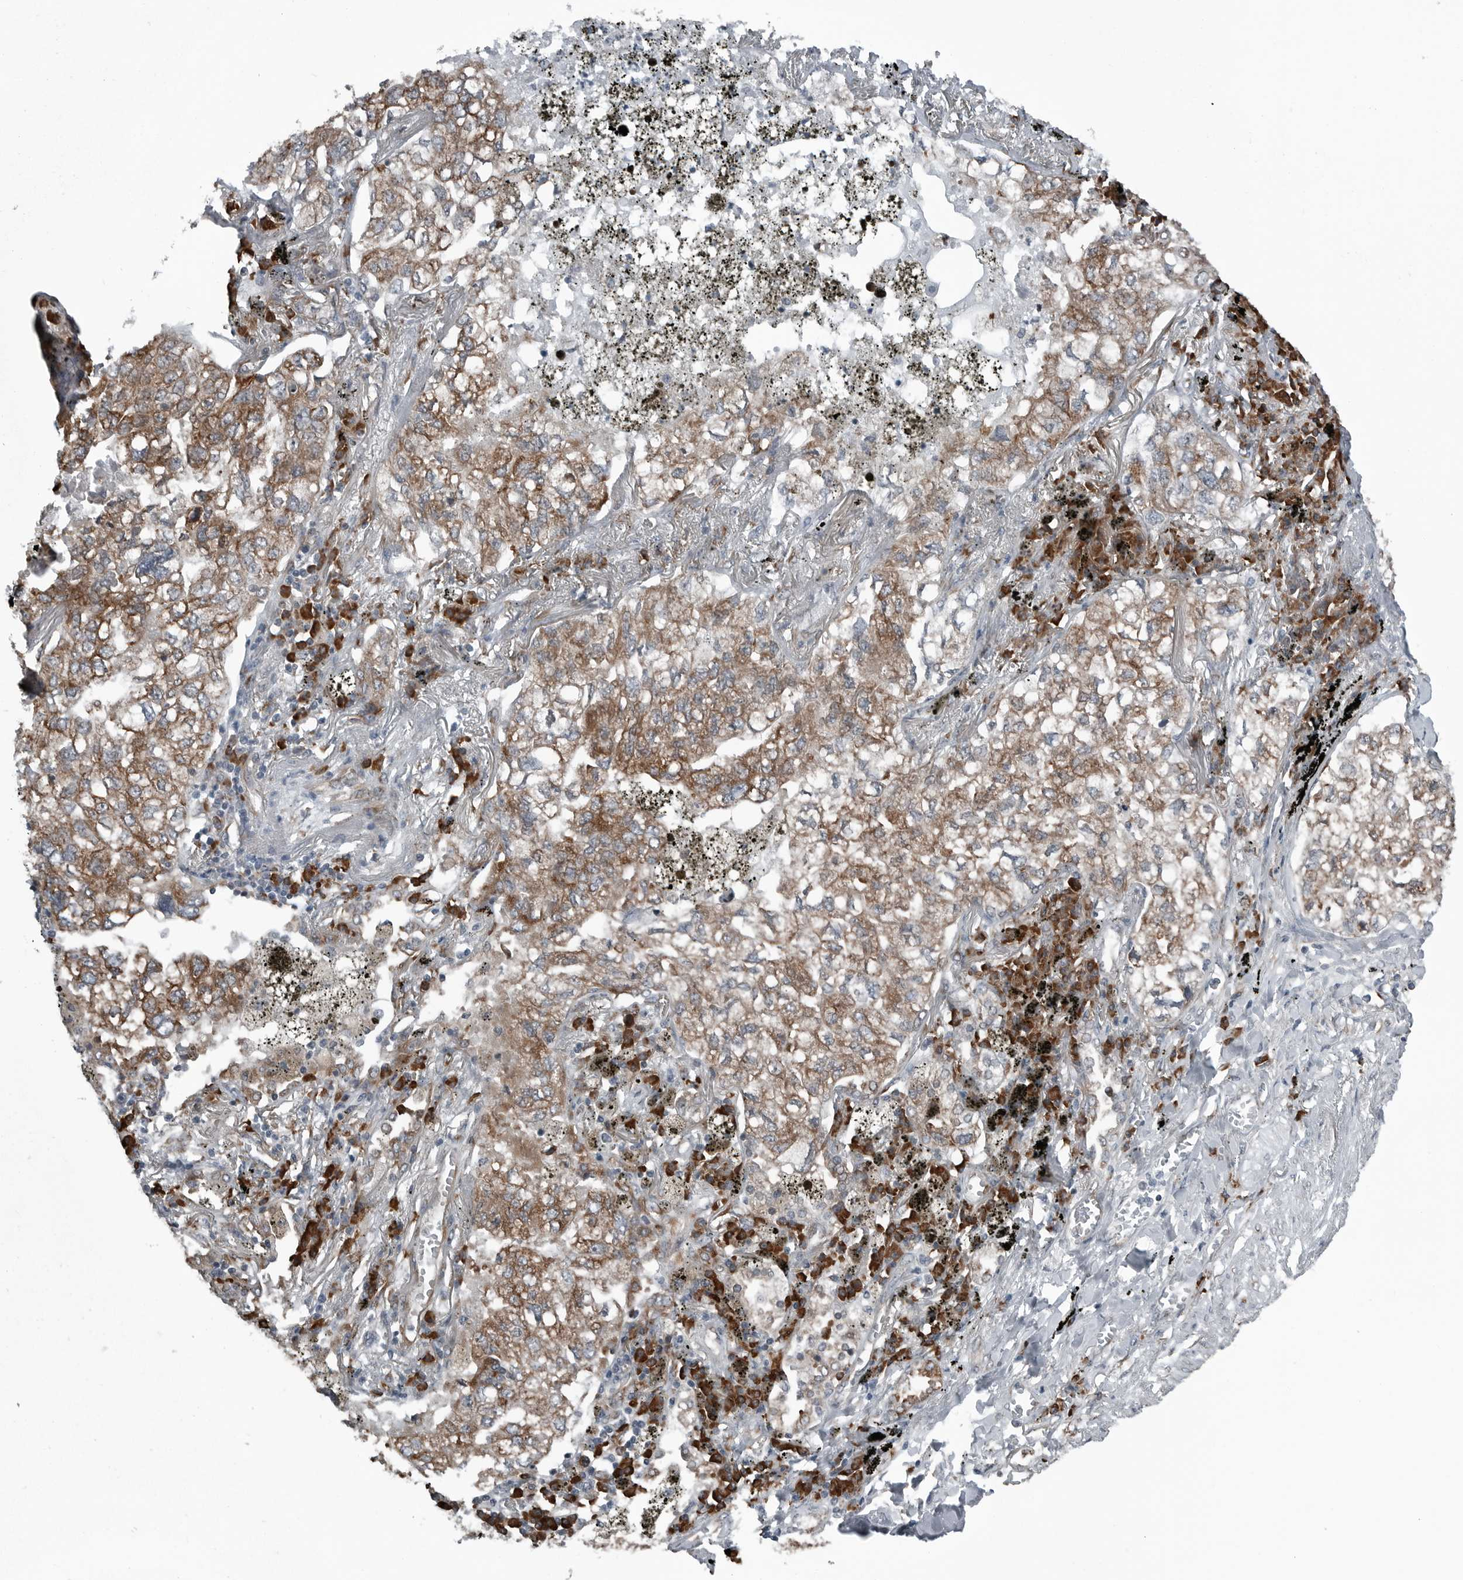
{"staining": {"intensity": "moderate", "quantity": ">75%", "location": "cytoplasmic/membranous"}, "tissue": "lung cancer", "cell_type": "Tumor cells", "image_type": "cancer", "snomed": [{"axis": "morphology", "description": "Adenocarcinoma, NOS"}, {"axis": "topography", "description": "Lung"}], "caption": "A photomicrograph of human lung cancer (adenocarcinoma) stained for a protein displays moderate cytoplasmic/membranous brown staining in tumor cells.", "gene": "CEP85", "patient": {"sex": "male", "age": 65}}